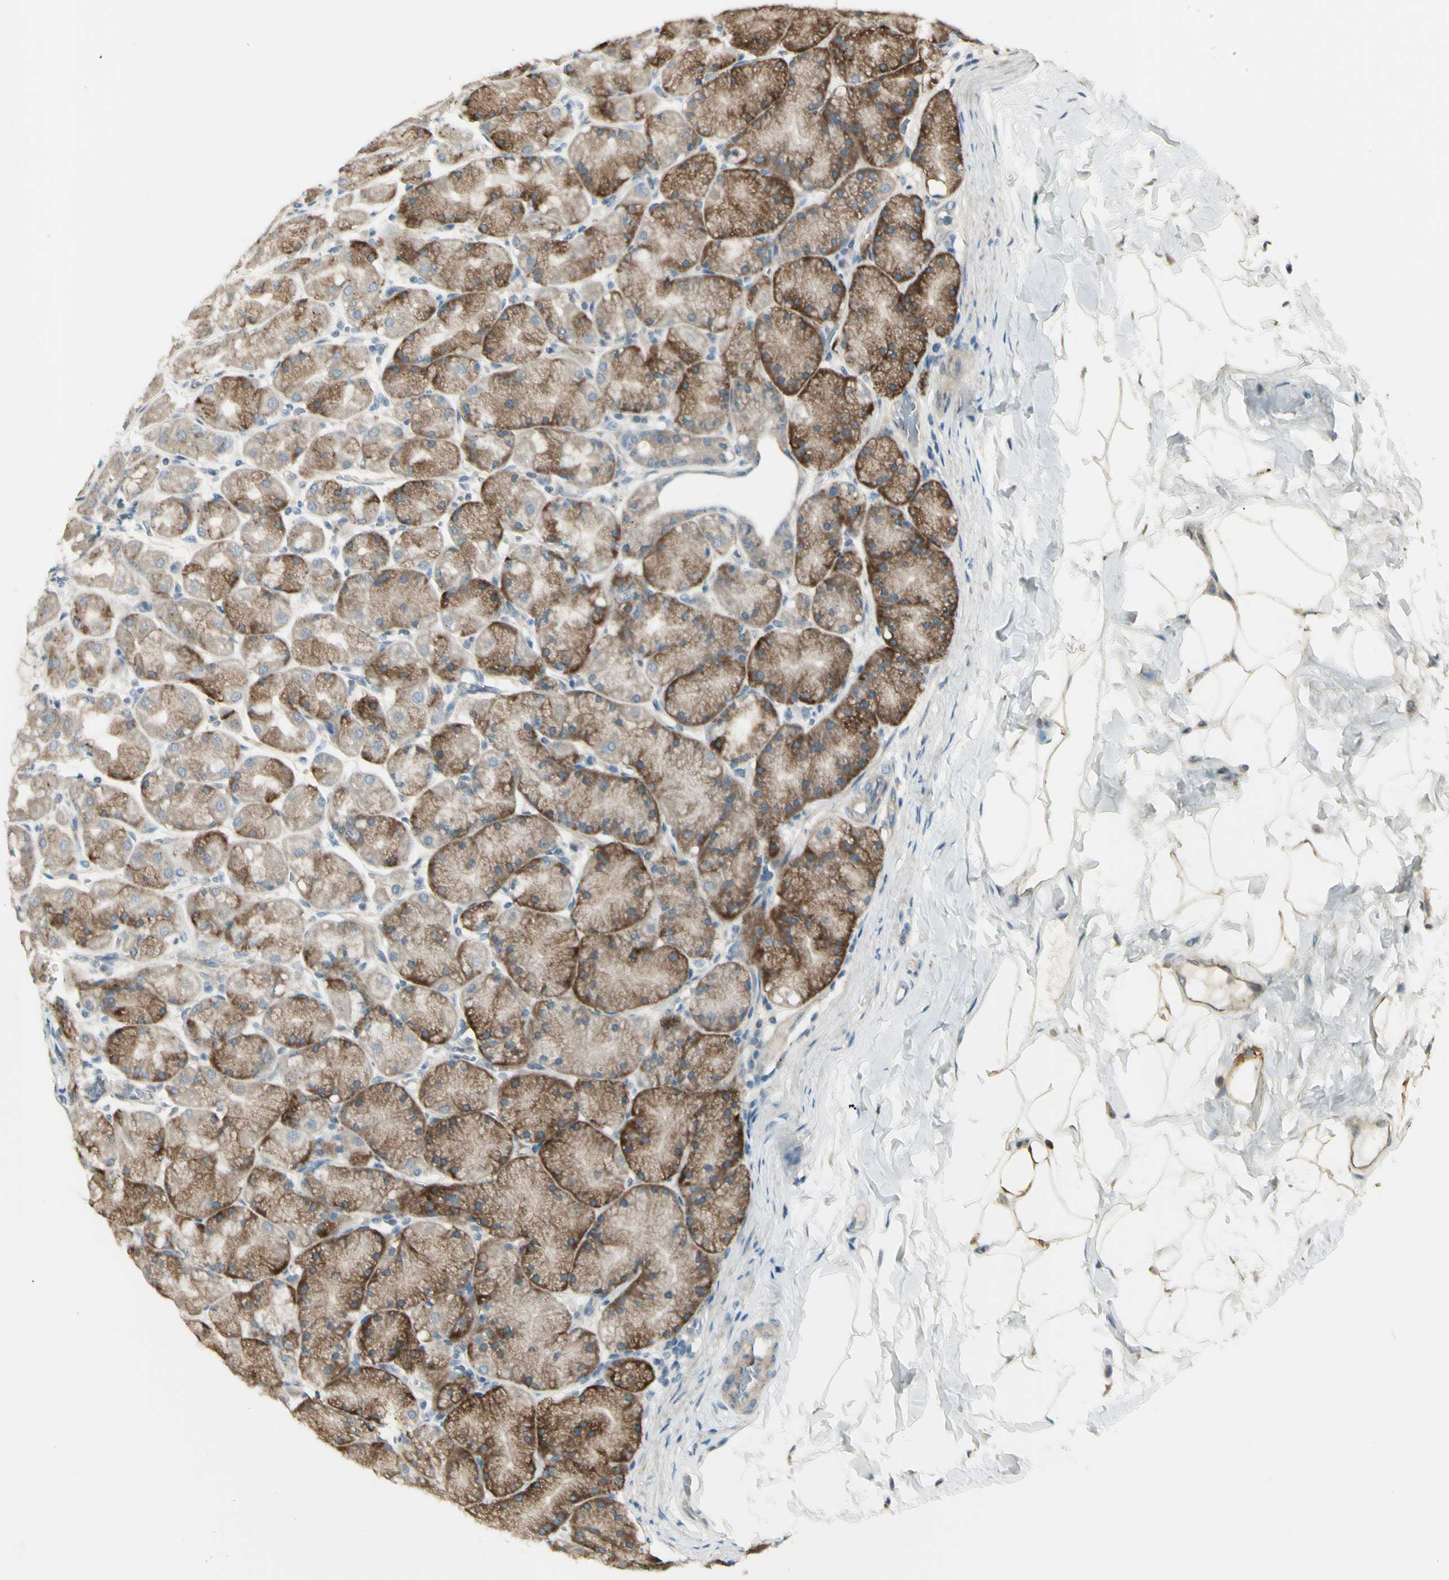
{"staining": {"intensity": "moderate", "quantity": ">75%", "location": "cytoplasmic/membranous"}, "tissue": "stomach", "cell_type": "Glandular cells", "image_type": "normal", "snomed": [{"axis": "morphology", "description": "Normal tissue, NOS"}, {"axis": "topography", "description": "Stomach, upper"}], "caption": "A high-resolution histopathology image shows IHC staining of benign stomach, which reveals moderate cytoplasmic/membranous staining in about >75% of glandular cells. Nuclei are stained in blue.", "gene": "OSTM1", "patient": {"sex": "female", "age": 56}}